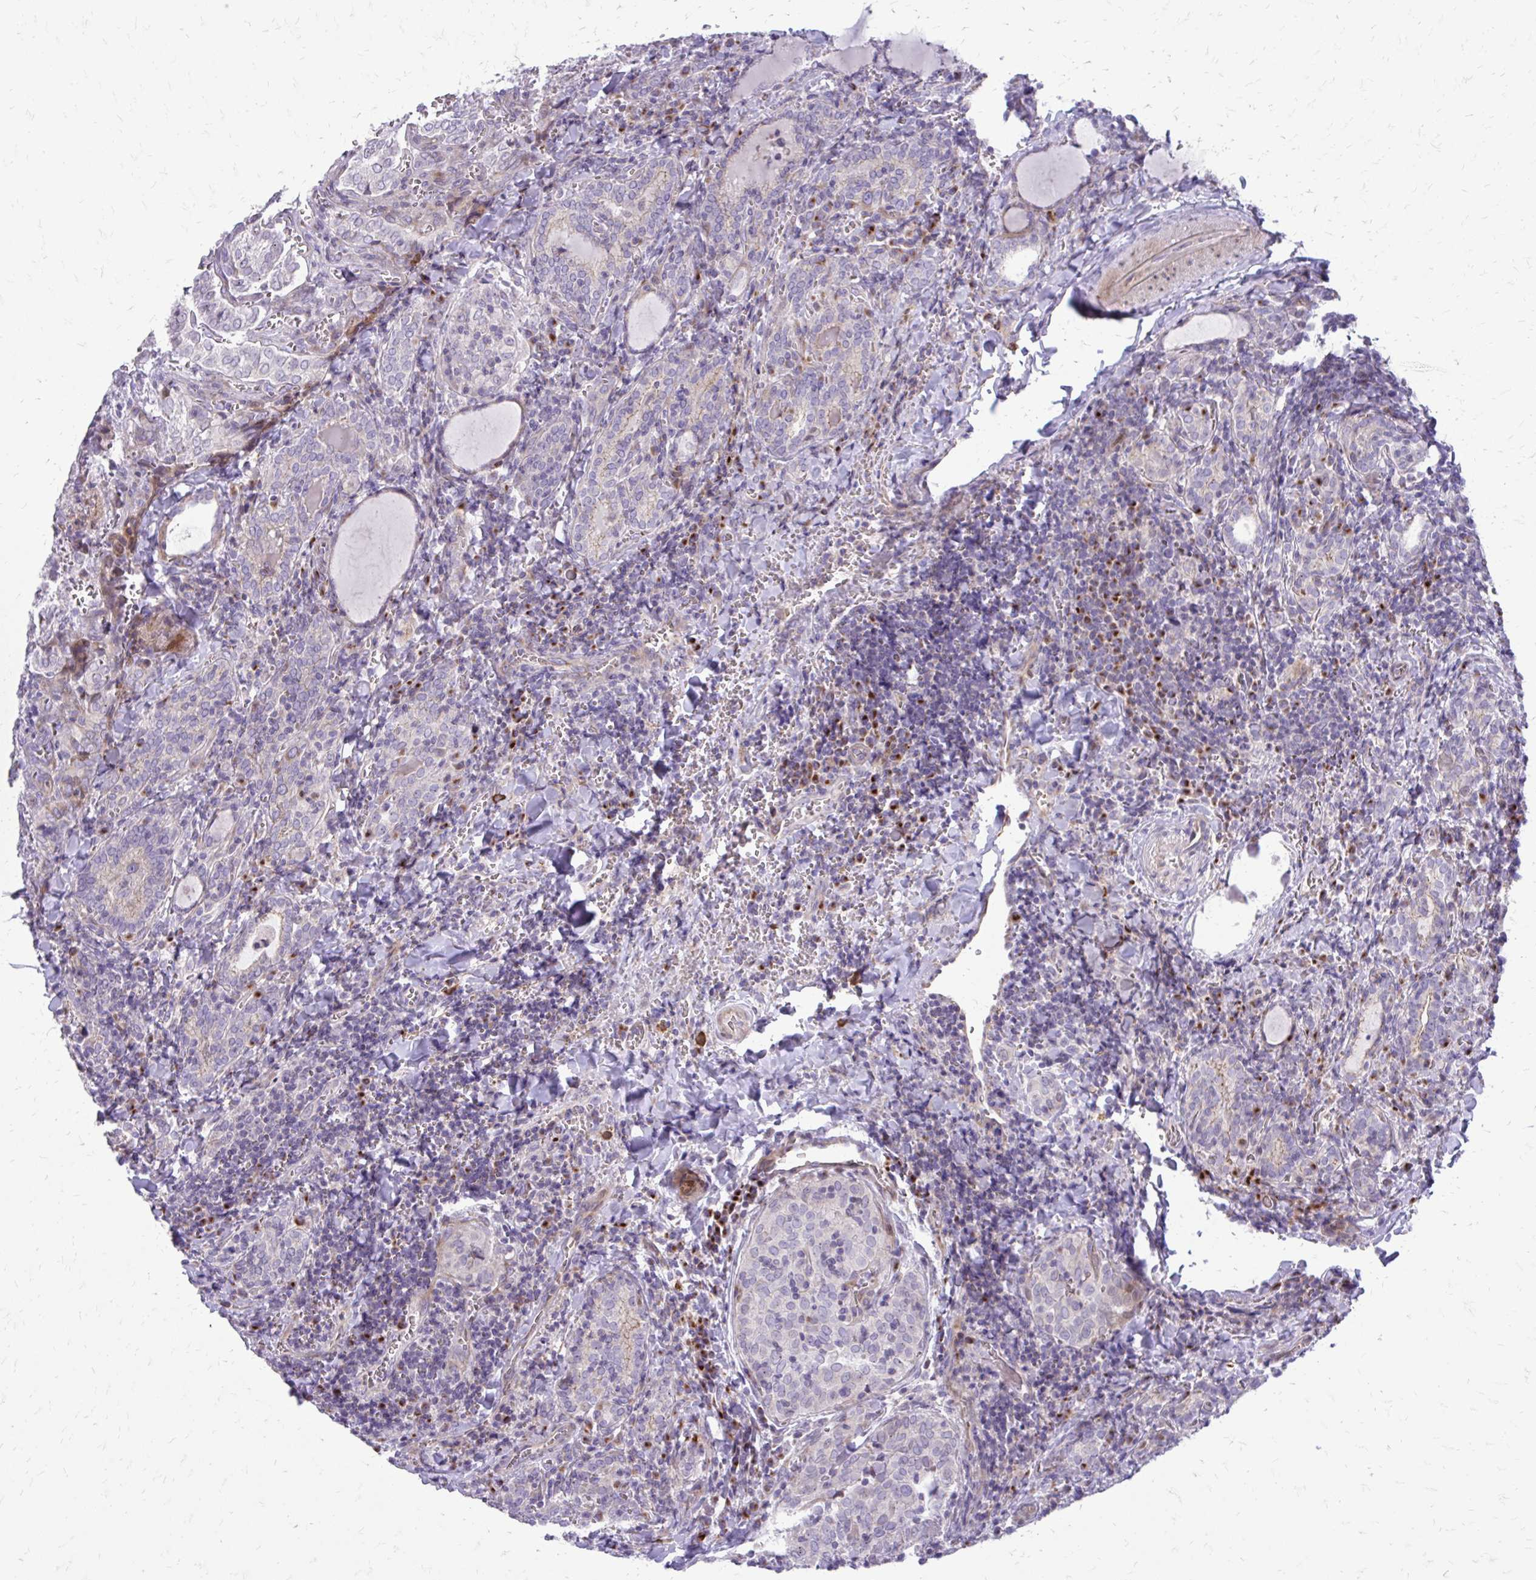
{"staining": {"intensity": "negative", "quantity": "none", "location": "none"}, "tissue": "thyroid cancer", "cell_type": "Tumor cells", "image_type": "cancer", "snomed": [{"axis": "morphology", "description": "Papillary adenocarcinoma, NOS"}, {"axis": "topography", "description": "Thyroid gland"}], "caption": "Immunohistochemistry histopathology image of human thyroid cancer stained for a protein (brown), which displays no staining in tumor cells.", "gene": "FUNDC2", "patient": {"sex": "female", "age": 30}}